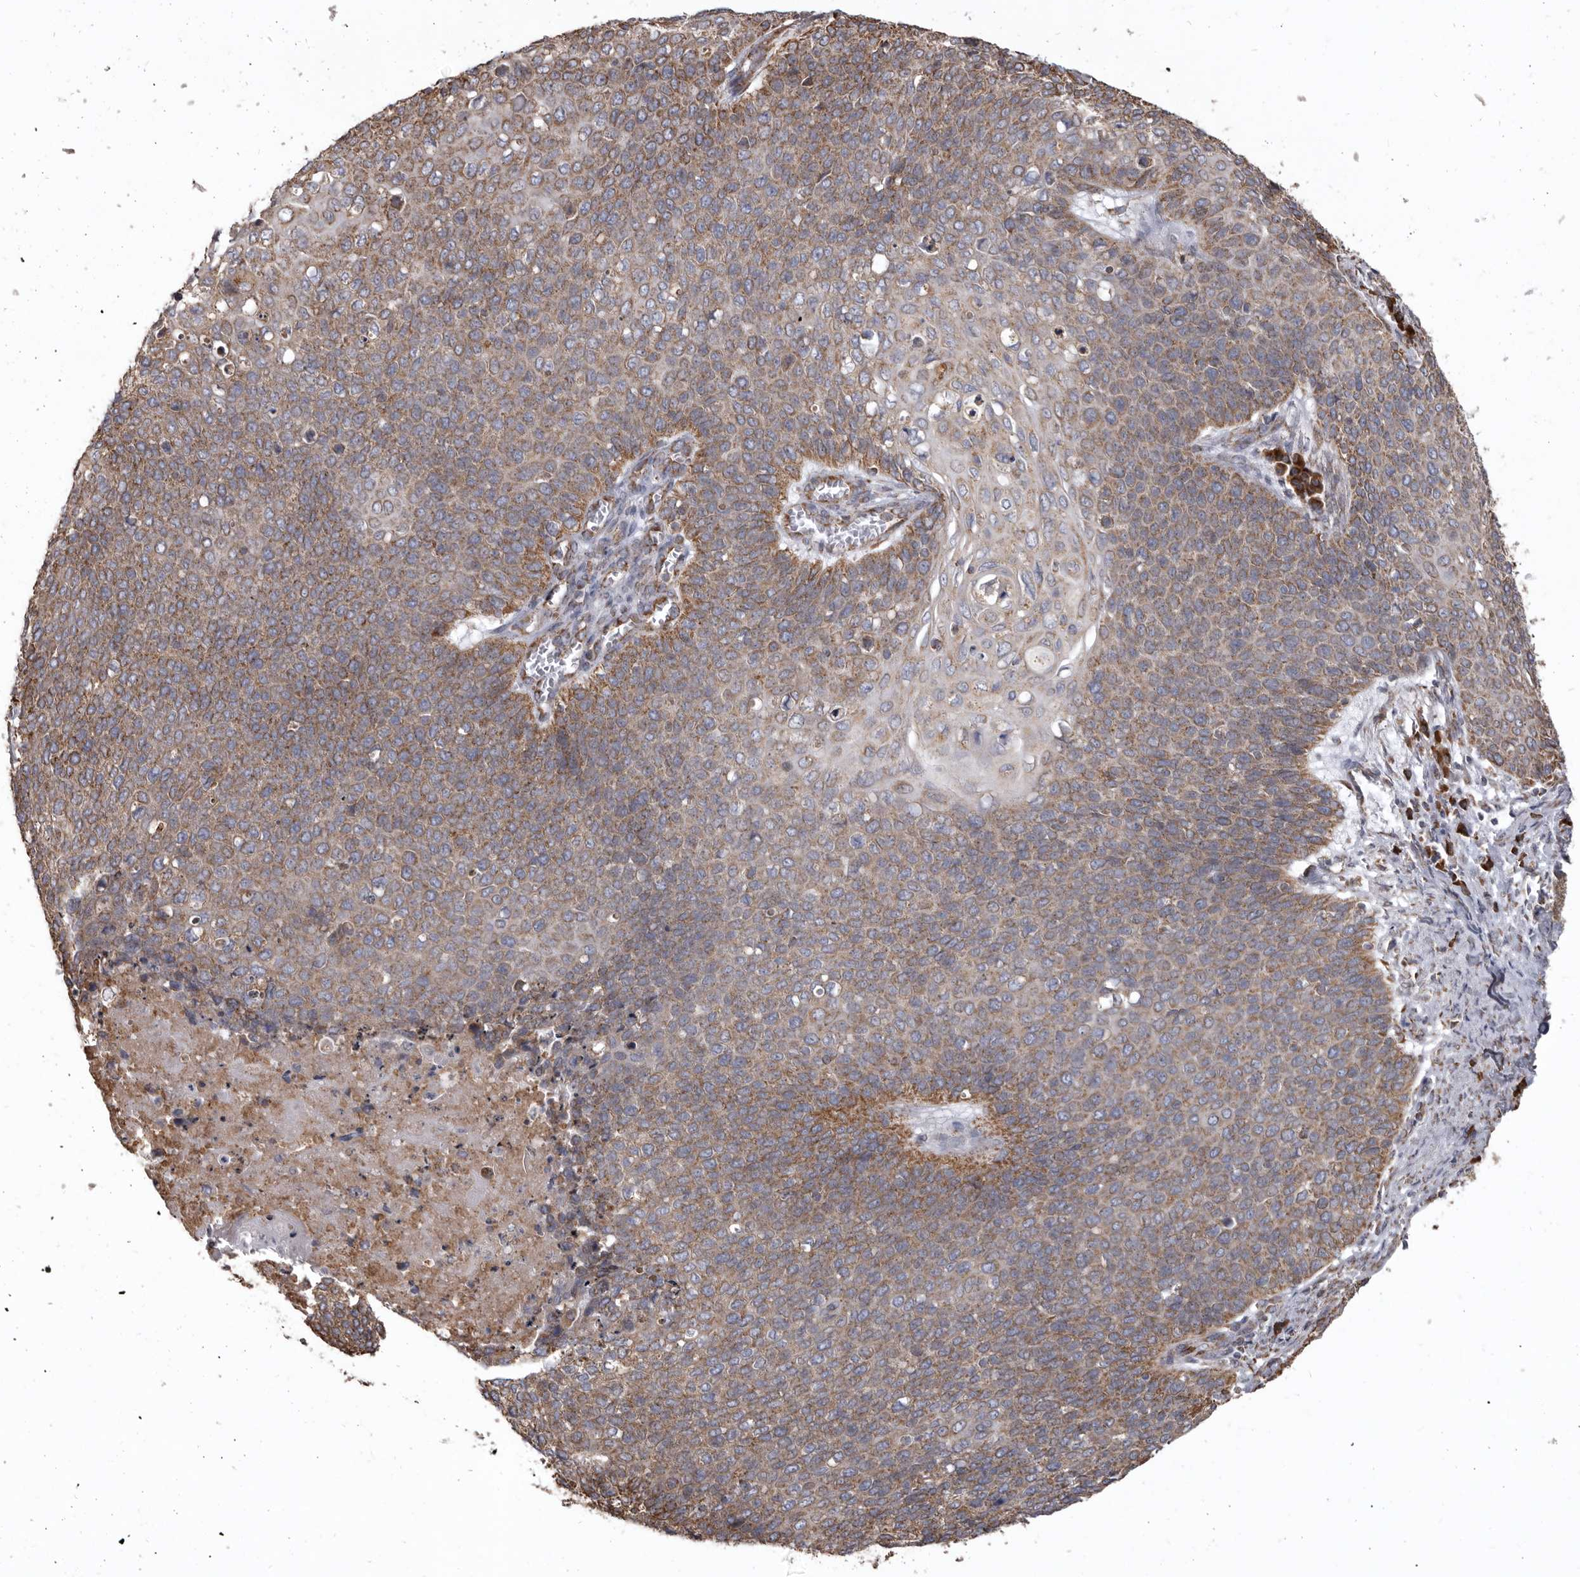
{"staining": {"intensity": "moderate", "quantity": ">75%", "location": "cytoplasmic/membranous"}, "tissue": "cervical cancer", "cell_type": "Tumor cells", "image_type": "cancer", "snomed": [{"axis": "morphology", "description": "Squamous cell carcinoma, NOS"}, {"axis": "topography", "description": "Cervix"}], "caption": "Cervical squamous cell carcinoma tissue shows moderate cytoplasmic/membranous expression in about >75% of tumor cells, visualized by immunohistochemistry.", "gene": "CDK5RAP3", "patient": {"sex": "female", "age": 39}}